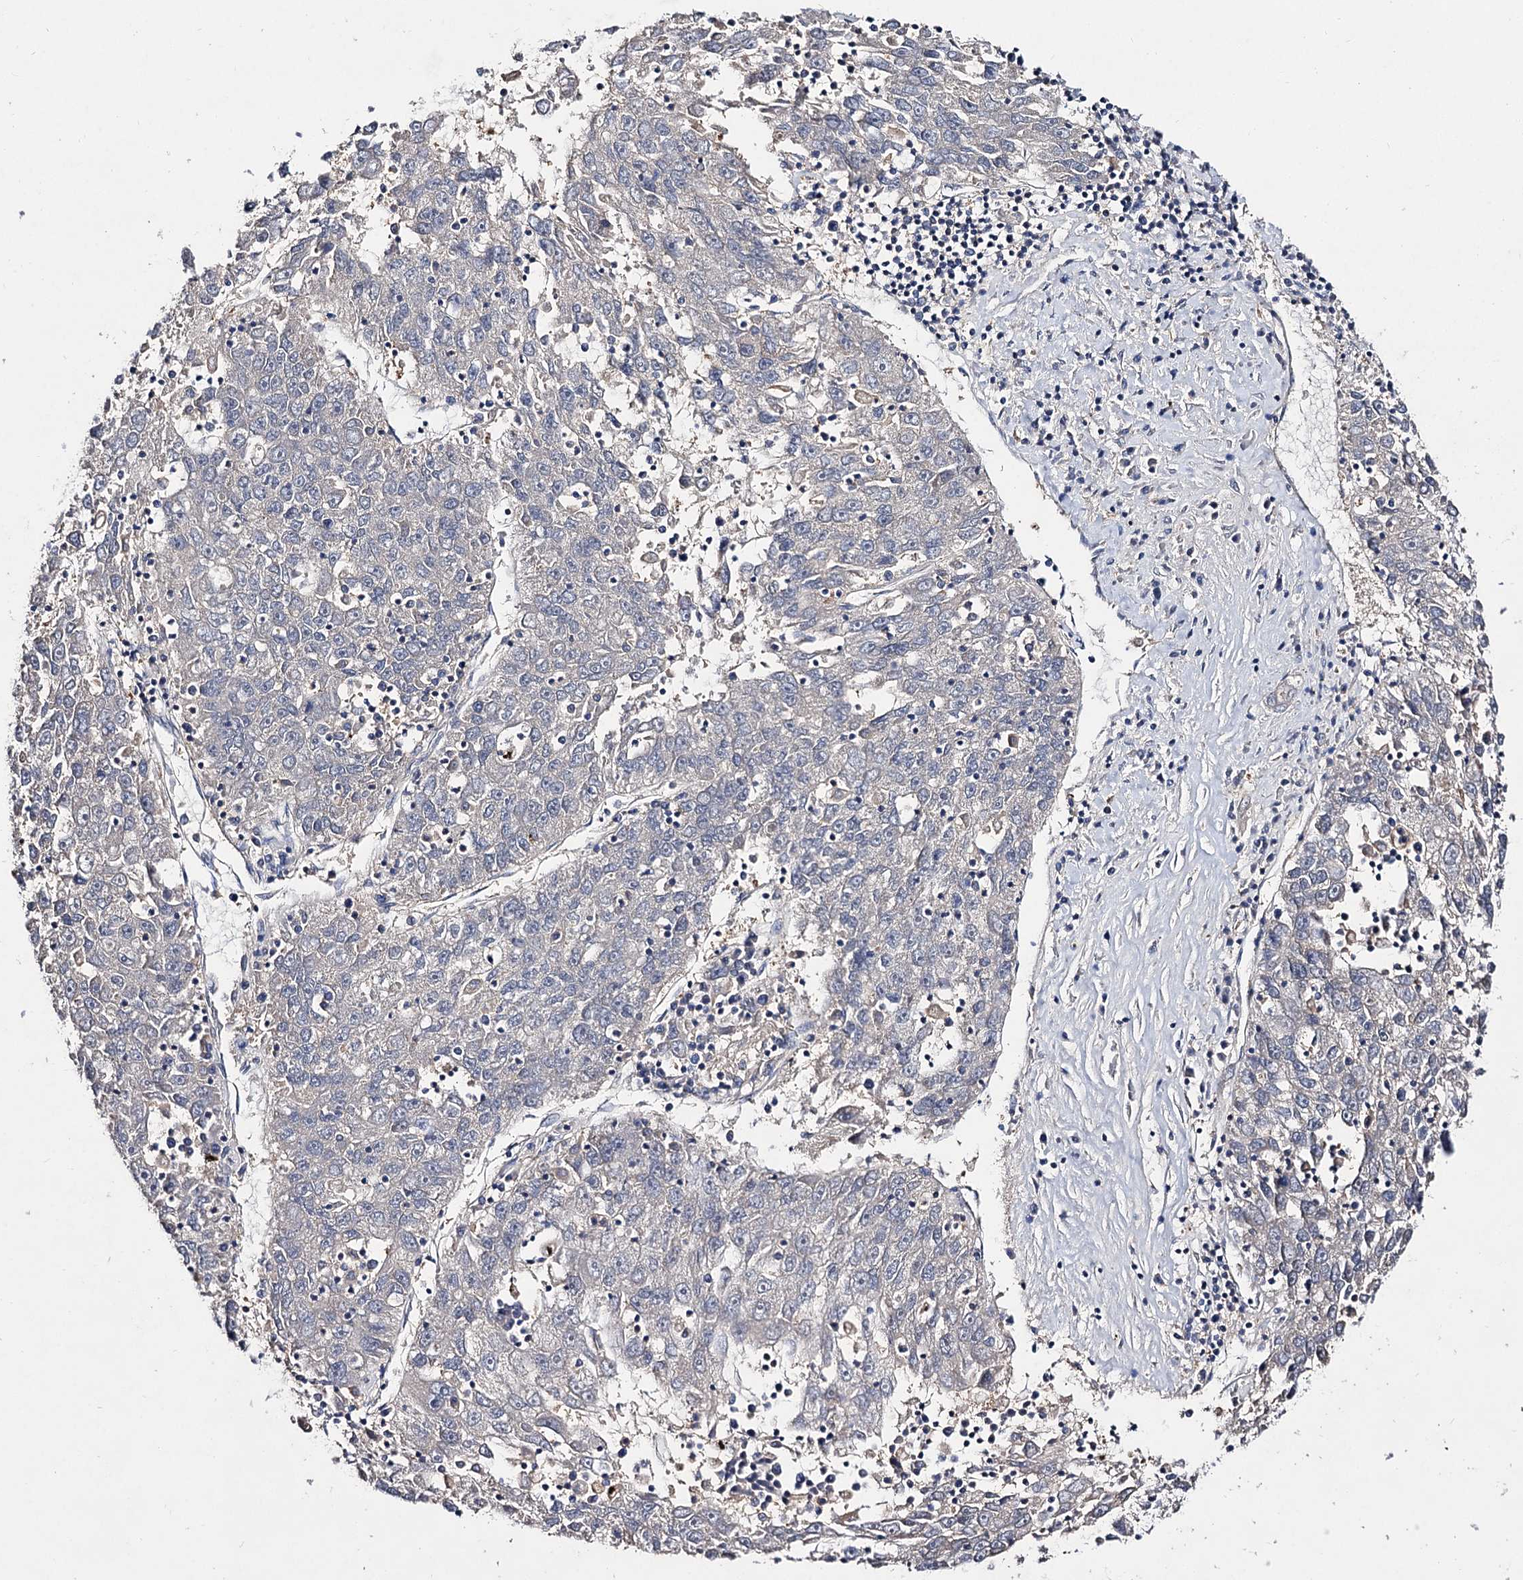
{"staining": {"intensity": "negative", "quantity": "none", "location": "none"}, "tissue": "liver cancer", "cell_type": "Tumor cells", "image_type": "cancer", "snomed": [{"axis": "morphology", "description": "Carcinoma, Hepatocellular, NOS"}, {"axis": "topography", "description": "Liver"}], "caption": "Human liver hepatocellular carcinoma stained for a protein using IHC displays no staining in tumor cells.", "gene": "ACTR6", "patient": {"sex": "male", "age": 49}}